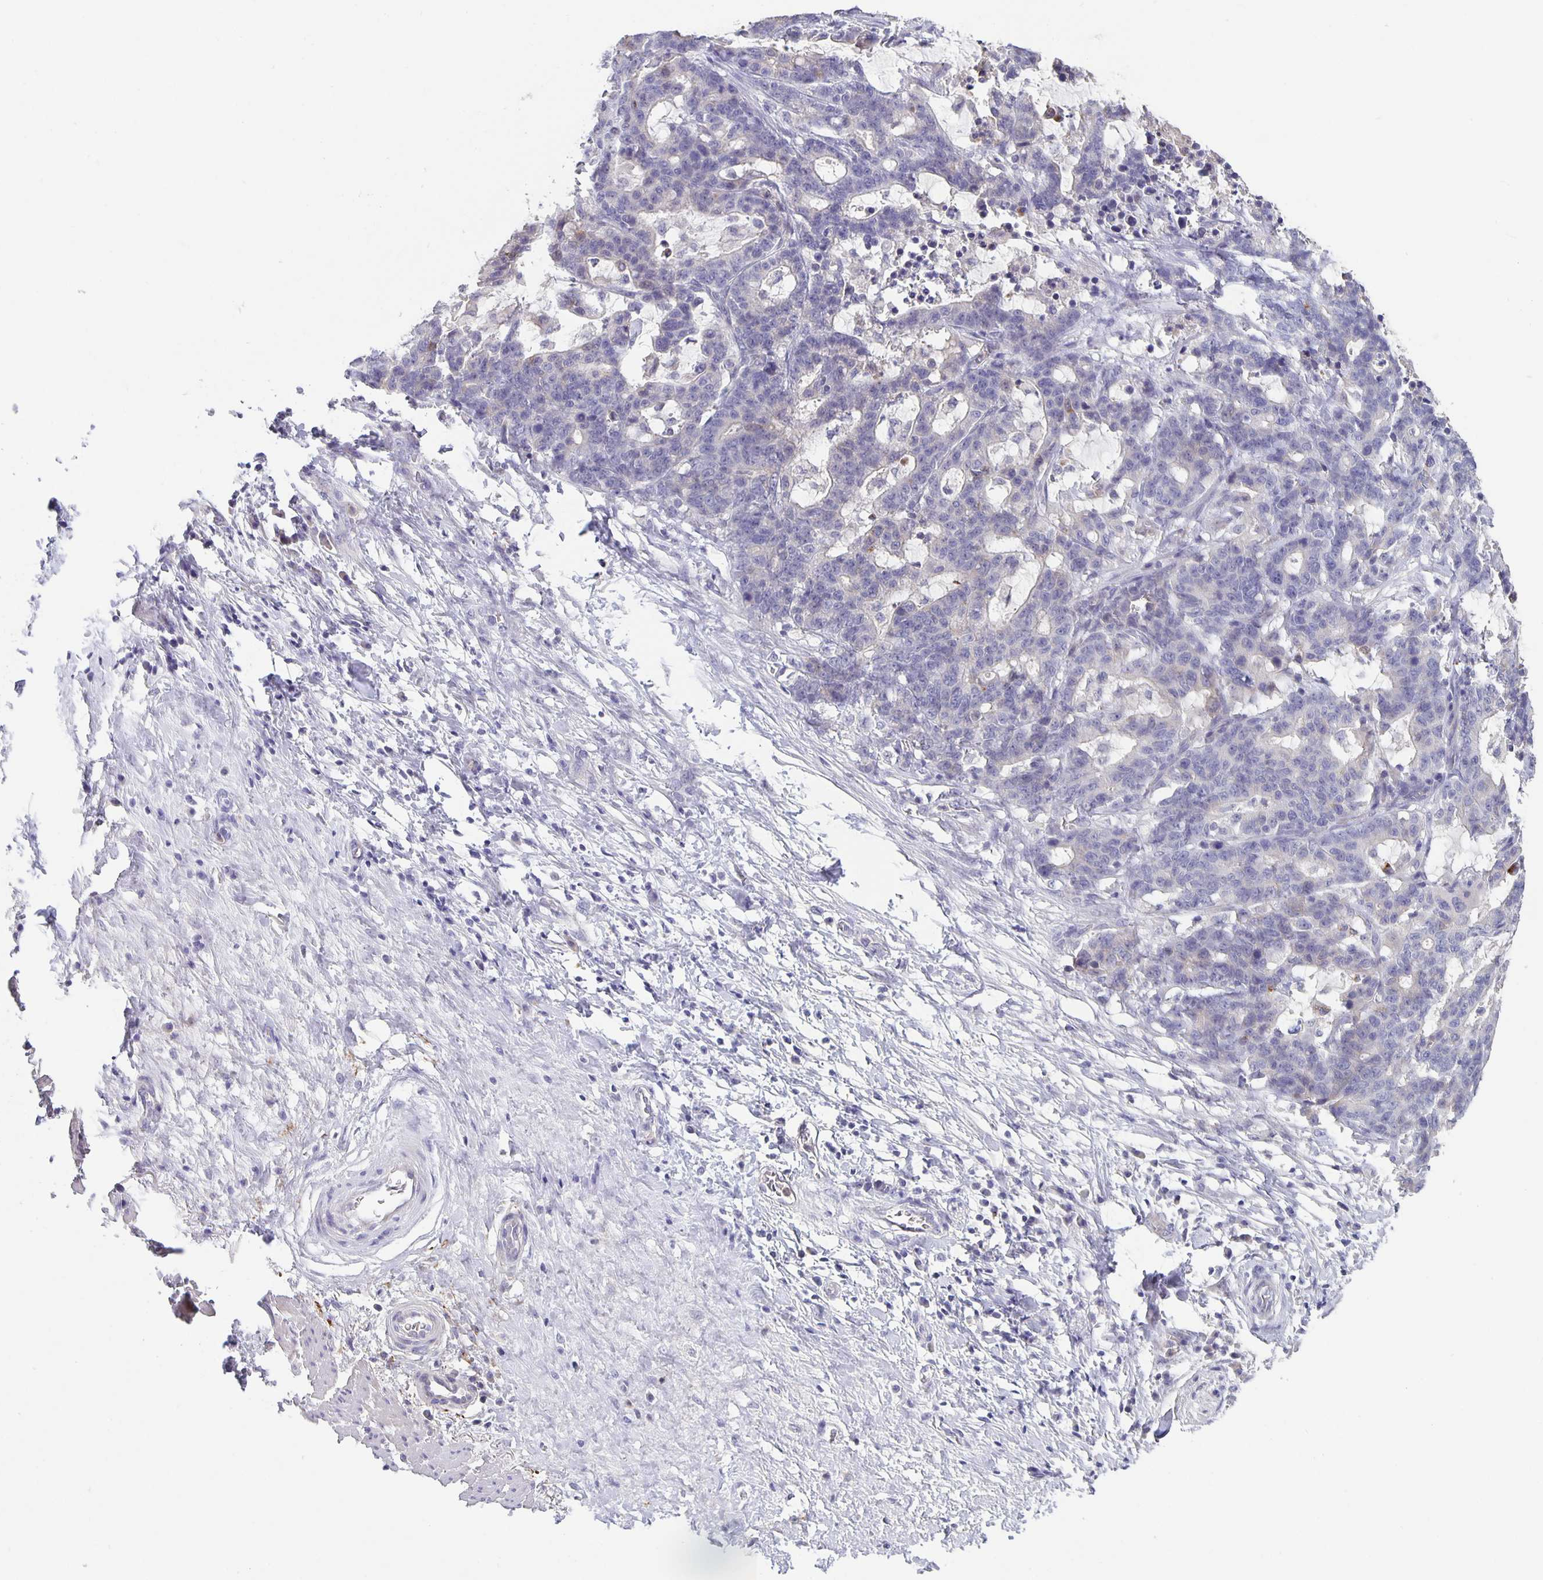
{"staining": {"intensity": "negative", "quantity": "none", "location": "none"}, "tissue": "stomach cancer", "cell_type": "Tumor cells", "image_type": "cancer", "snomed": [{"axis": "morphology", "description": "Normal tissue, NOS"}, {"axis": "morphology", "description": "Adenocarcinoma, NOS"}, {"axis": "topography", "description": "Stomach"}], "caption": "Tumor cells show no significant protein expression in stomach adenocarcinoma.", "gene": "GDF15", "patient": {"sex": "female", "age": 64}}